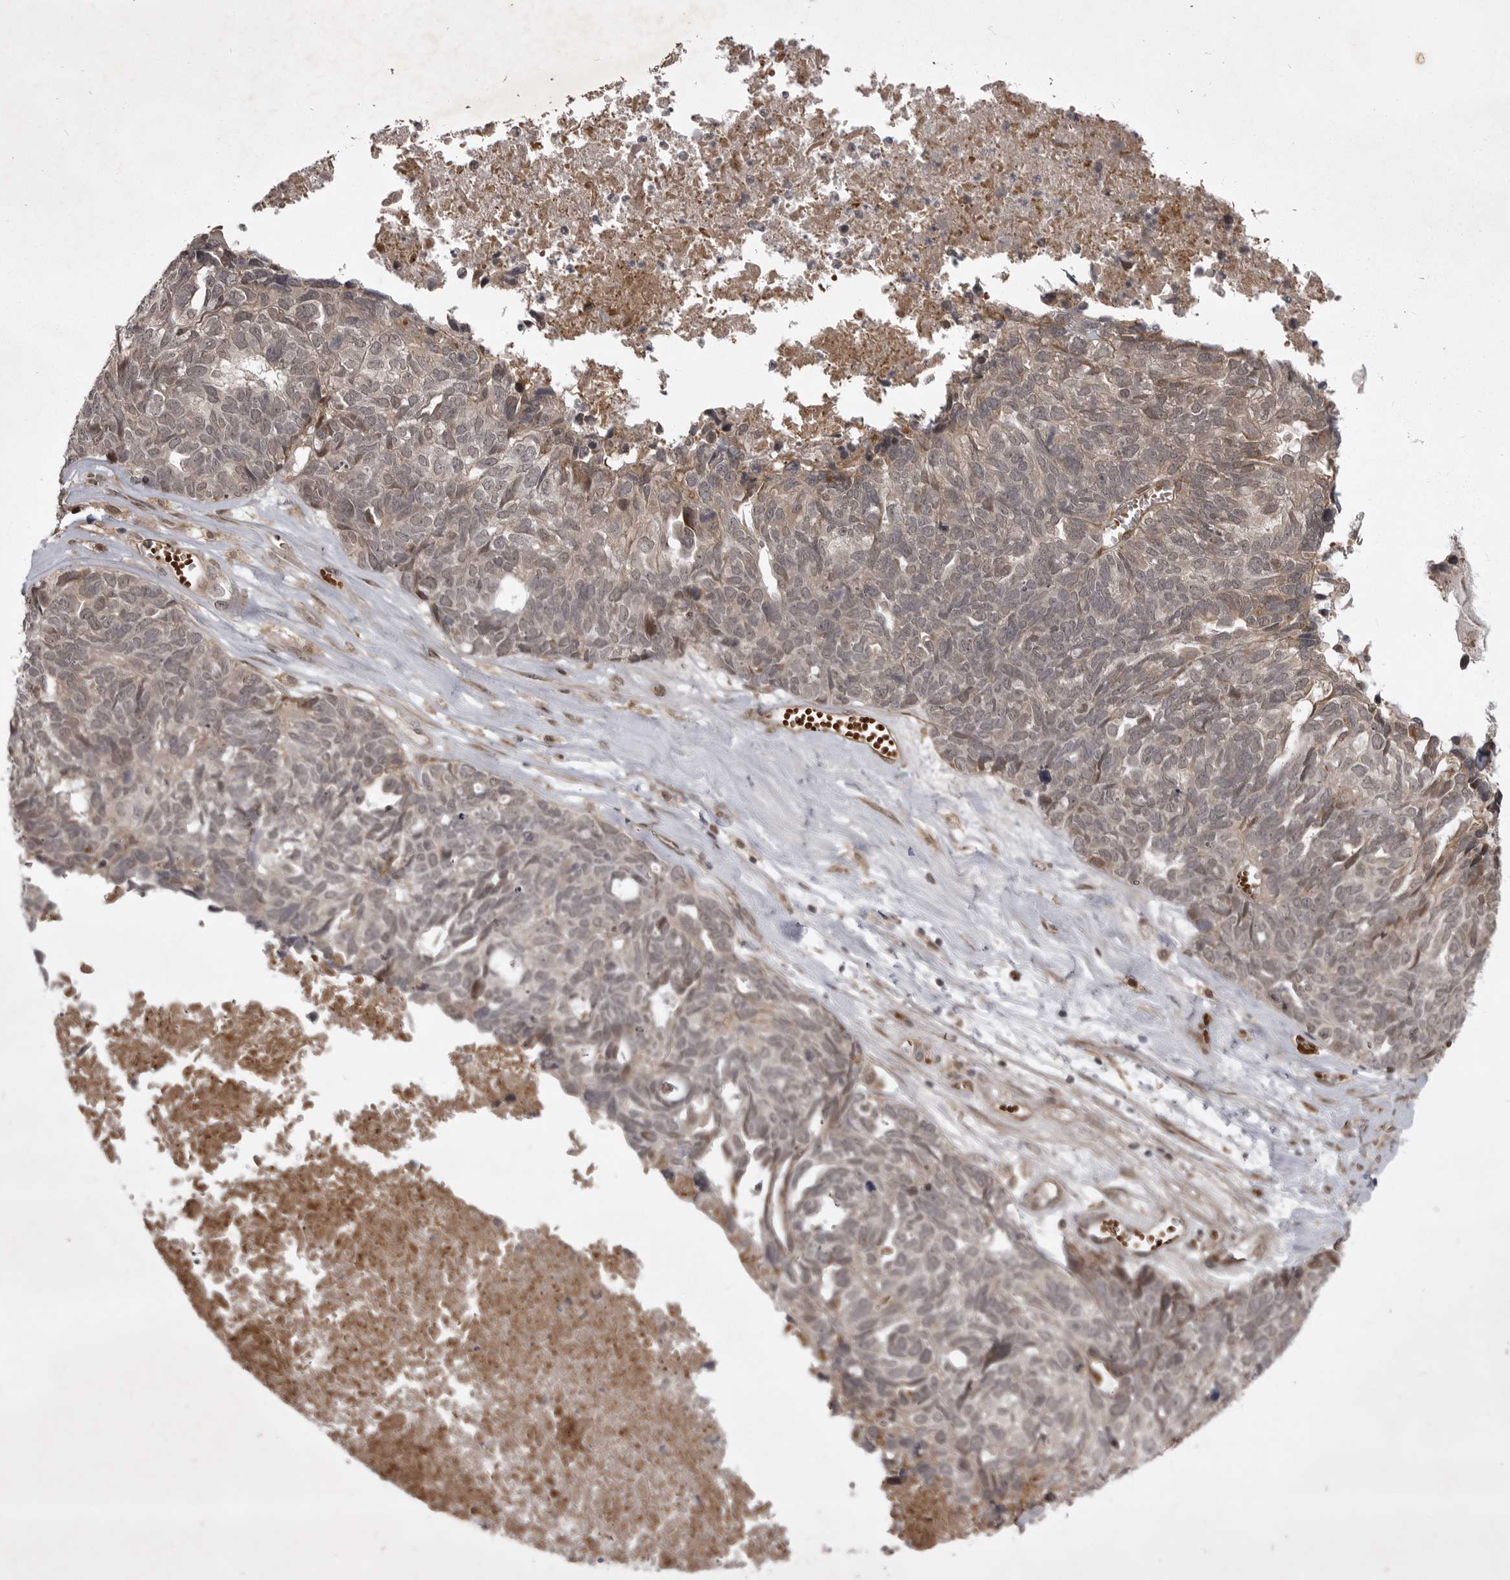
{"staining": {"intensity": "weak", "quantity": ">75%", "location": "cytoplasmic/membranous"}, "tissue": "ovarian cancer", "cell_type": "Tumor cells", "image_type": "cancer", "snomed": [{"axis": "morphology", "description": "Cystadenocarcinoma, serous, NOS"}, {"axis": "topography", "description": "Ovary"}], "caption": "The image shows a brown stain indicating the presence of a protein in the cytoplasmic/membranous of tumor cells in serous cystadenocarcinoma (ovarian). (IHC, brightfield microscopy, high magnification).", "gene": "SNX16", "patient": {"sex": "female", "age": 79}}